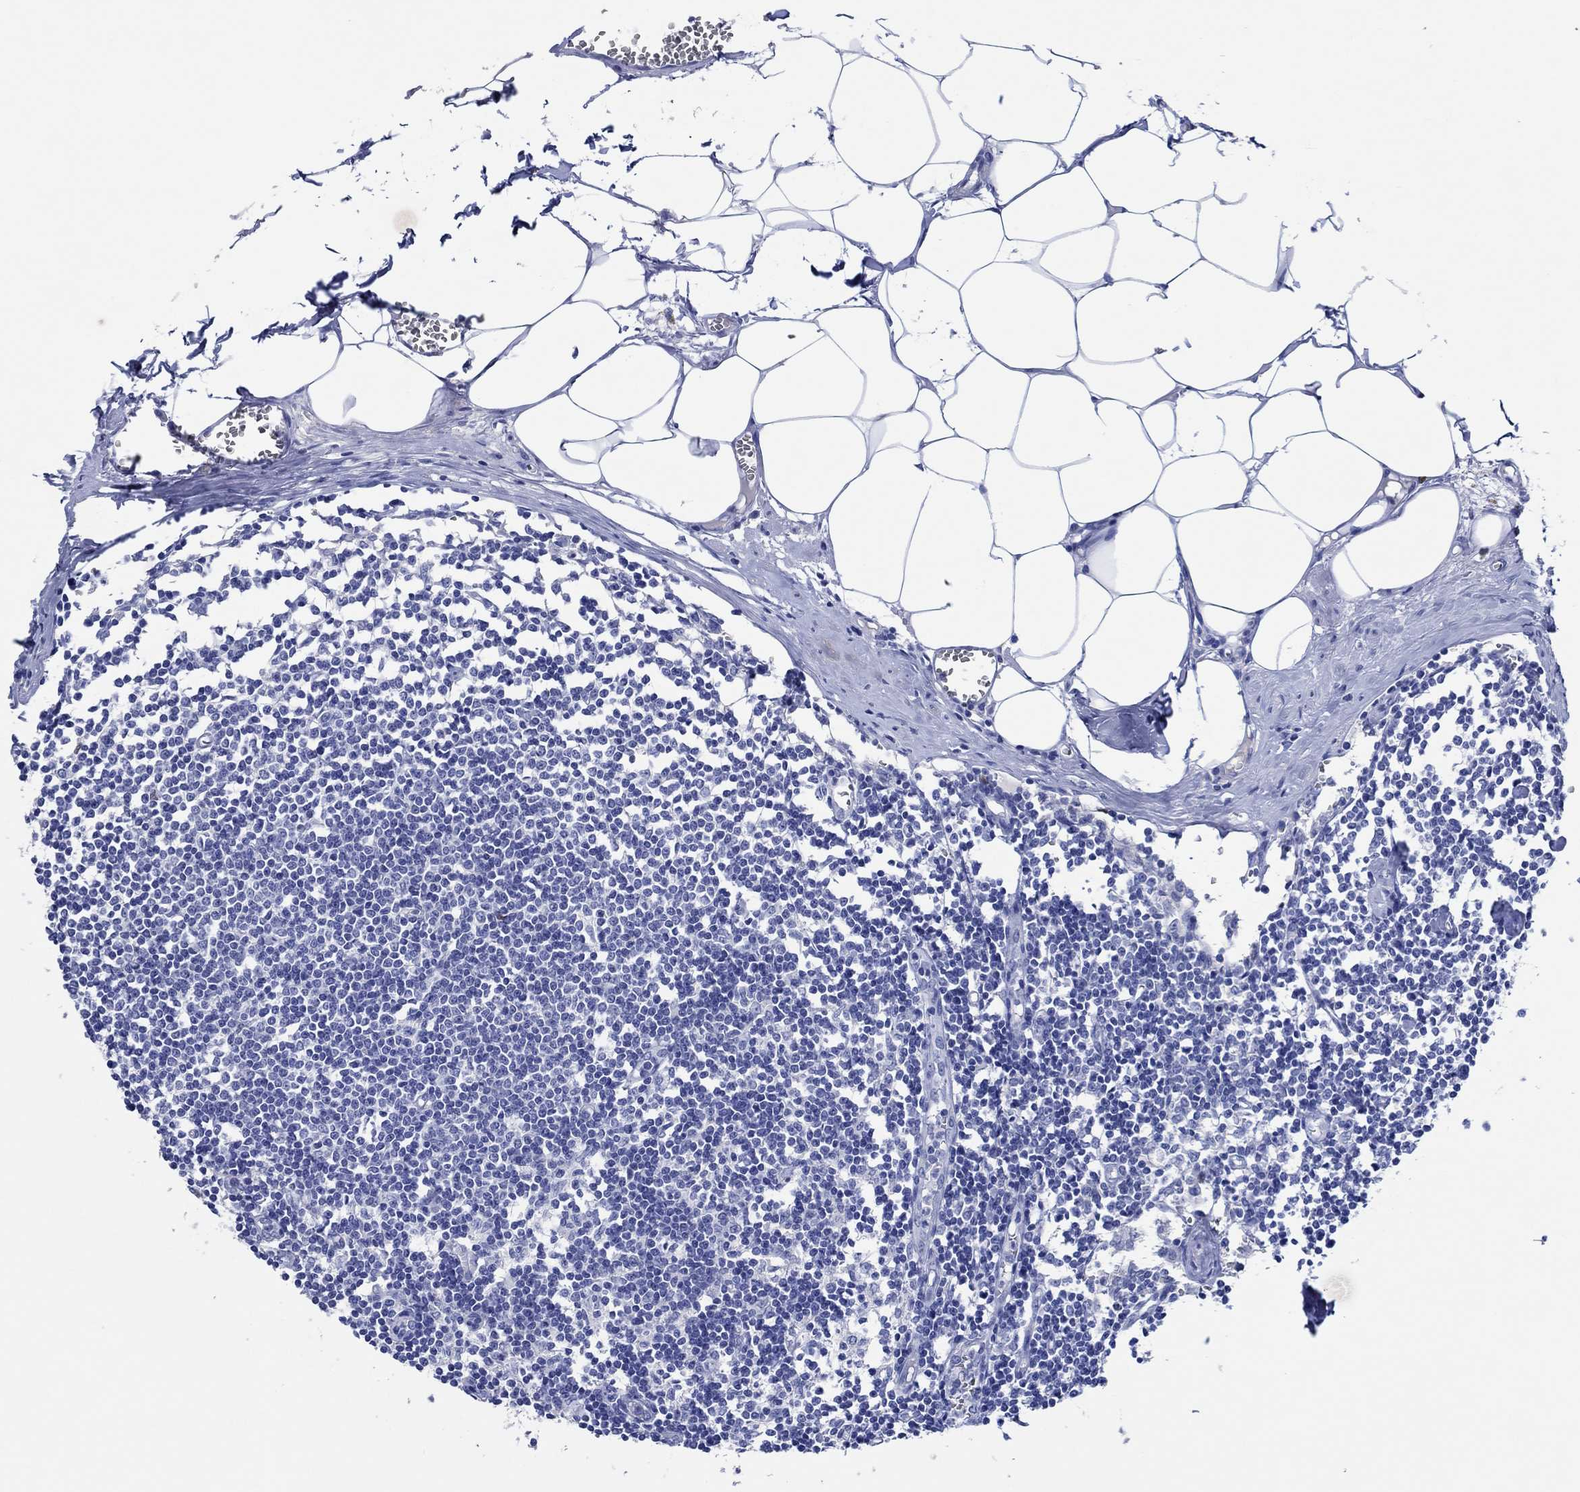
{"staining": {"intensity": "negative", "quantity": "none", "location": "none"}, "tissue": "lymph node", "cell_type": "Non-germinal center cells", "image_type": "normal", "snomed": [{"axis": "morphology", "description": "Normal tissue, NOS"}, {"axis": "topography", "description": "Lymph node"}], "caption": "High power microscopy photomicrograph of an IHC micrograph of benign lymph node, revealing no significant expression in non-germinal center cells. Nuclei are stained in blue.", "gene": "CPNE6", "patient": {"sex": "male", "age": 59}}